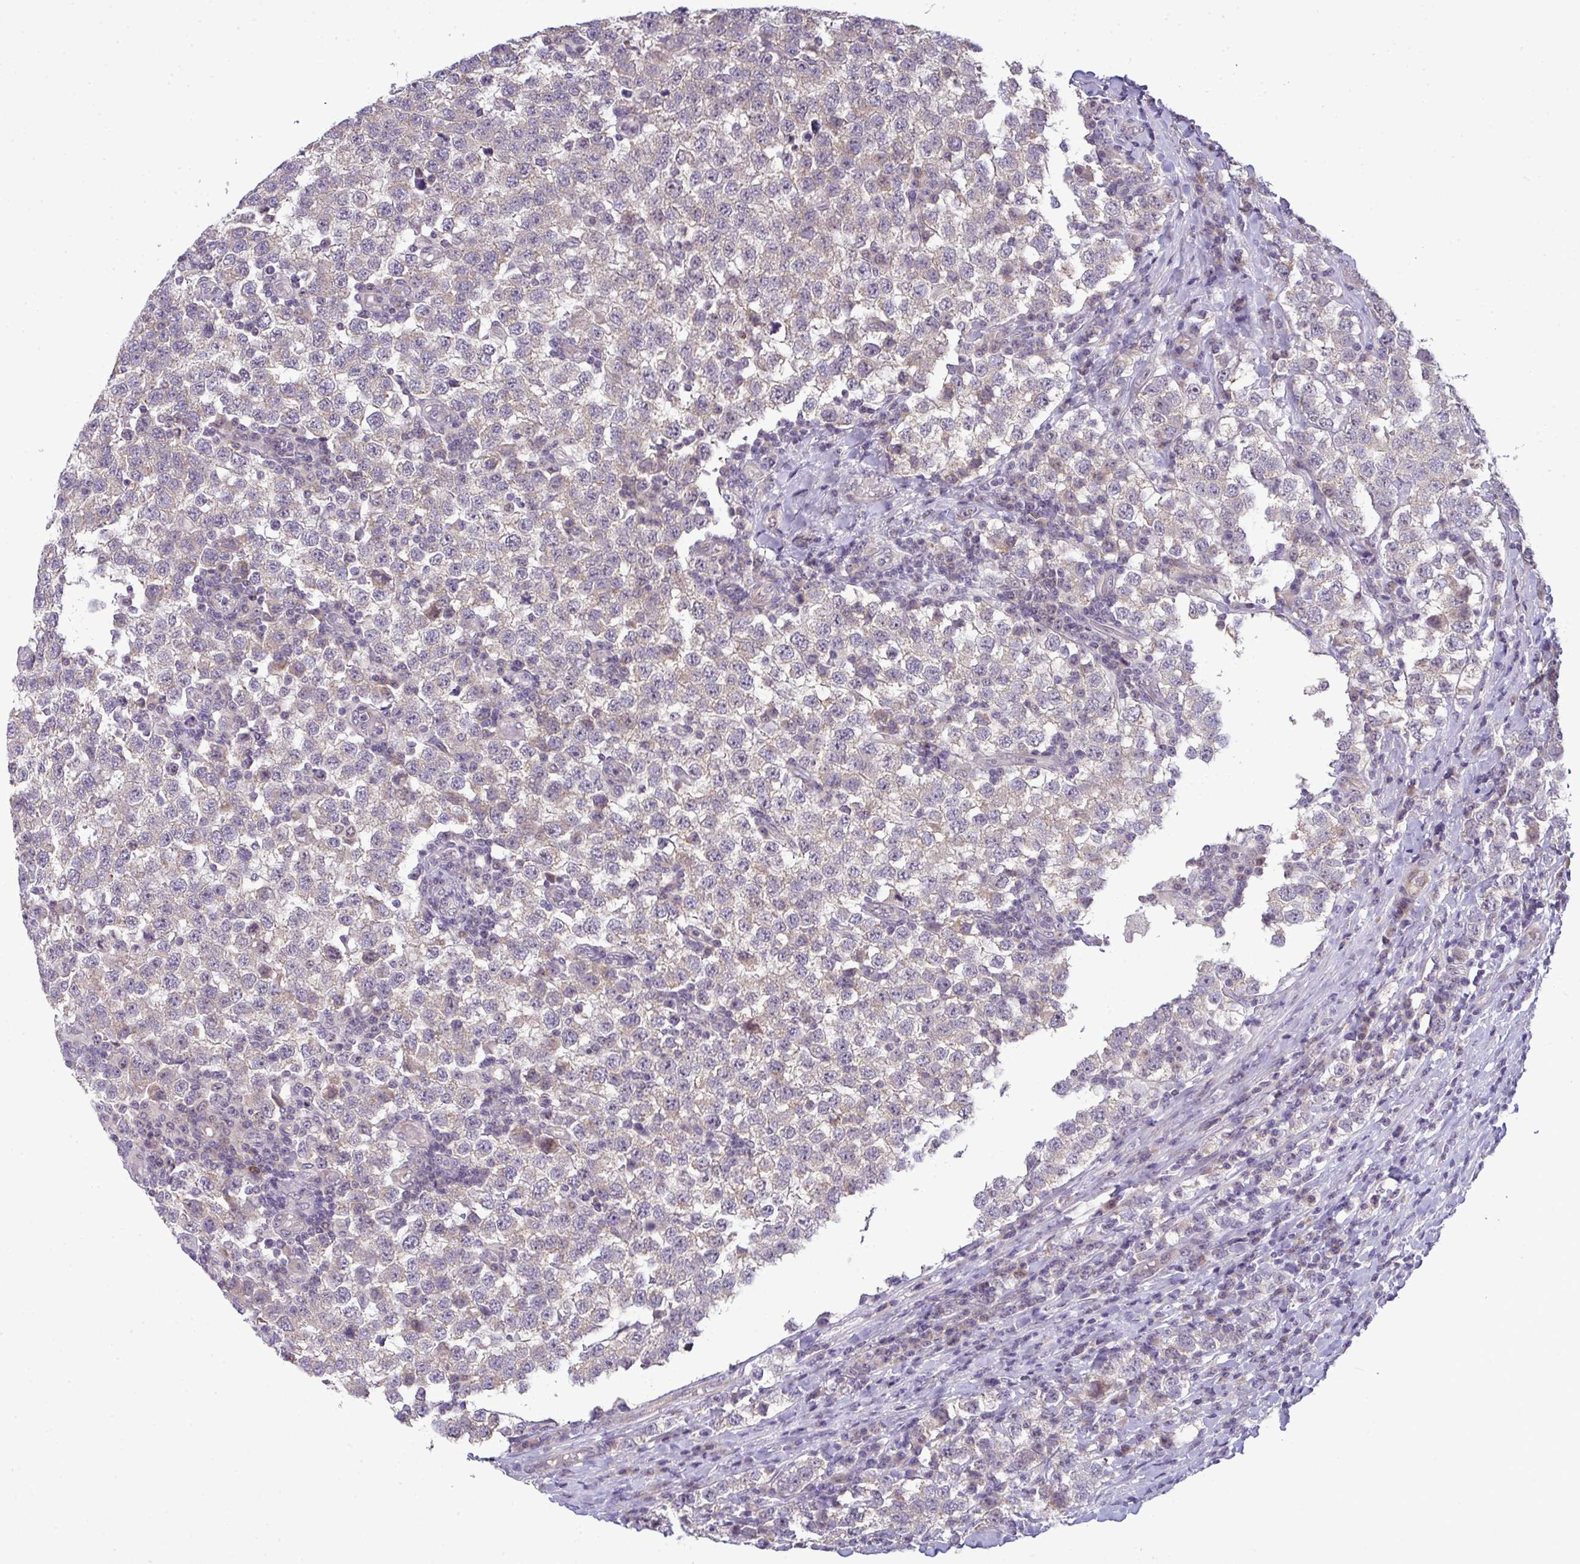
{"staining": {"intensity": "negative", "quantity": "none", "location": "none"}, "tissue": "testis cancer", "cell_type": "Tumor cells", "image_type": "cancer", "snomed": [{"axis": "morphology", "description": "Seminoma, NOS"}, {"axis": "topography", "description": "Testis"}], "caption": "Tumor cells are negative for protein expression in human testis cancer.", "gene": "NT5C1A", "patient": {"sex": "male", "age": 34}}